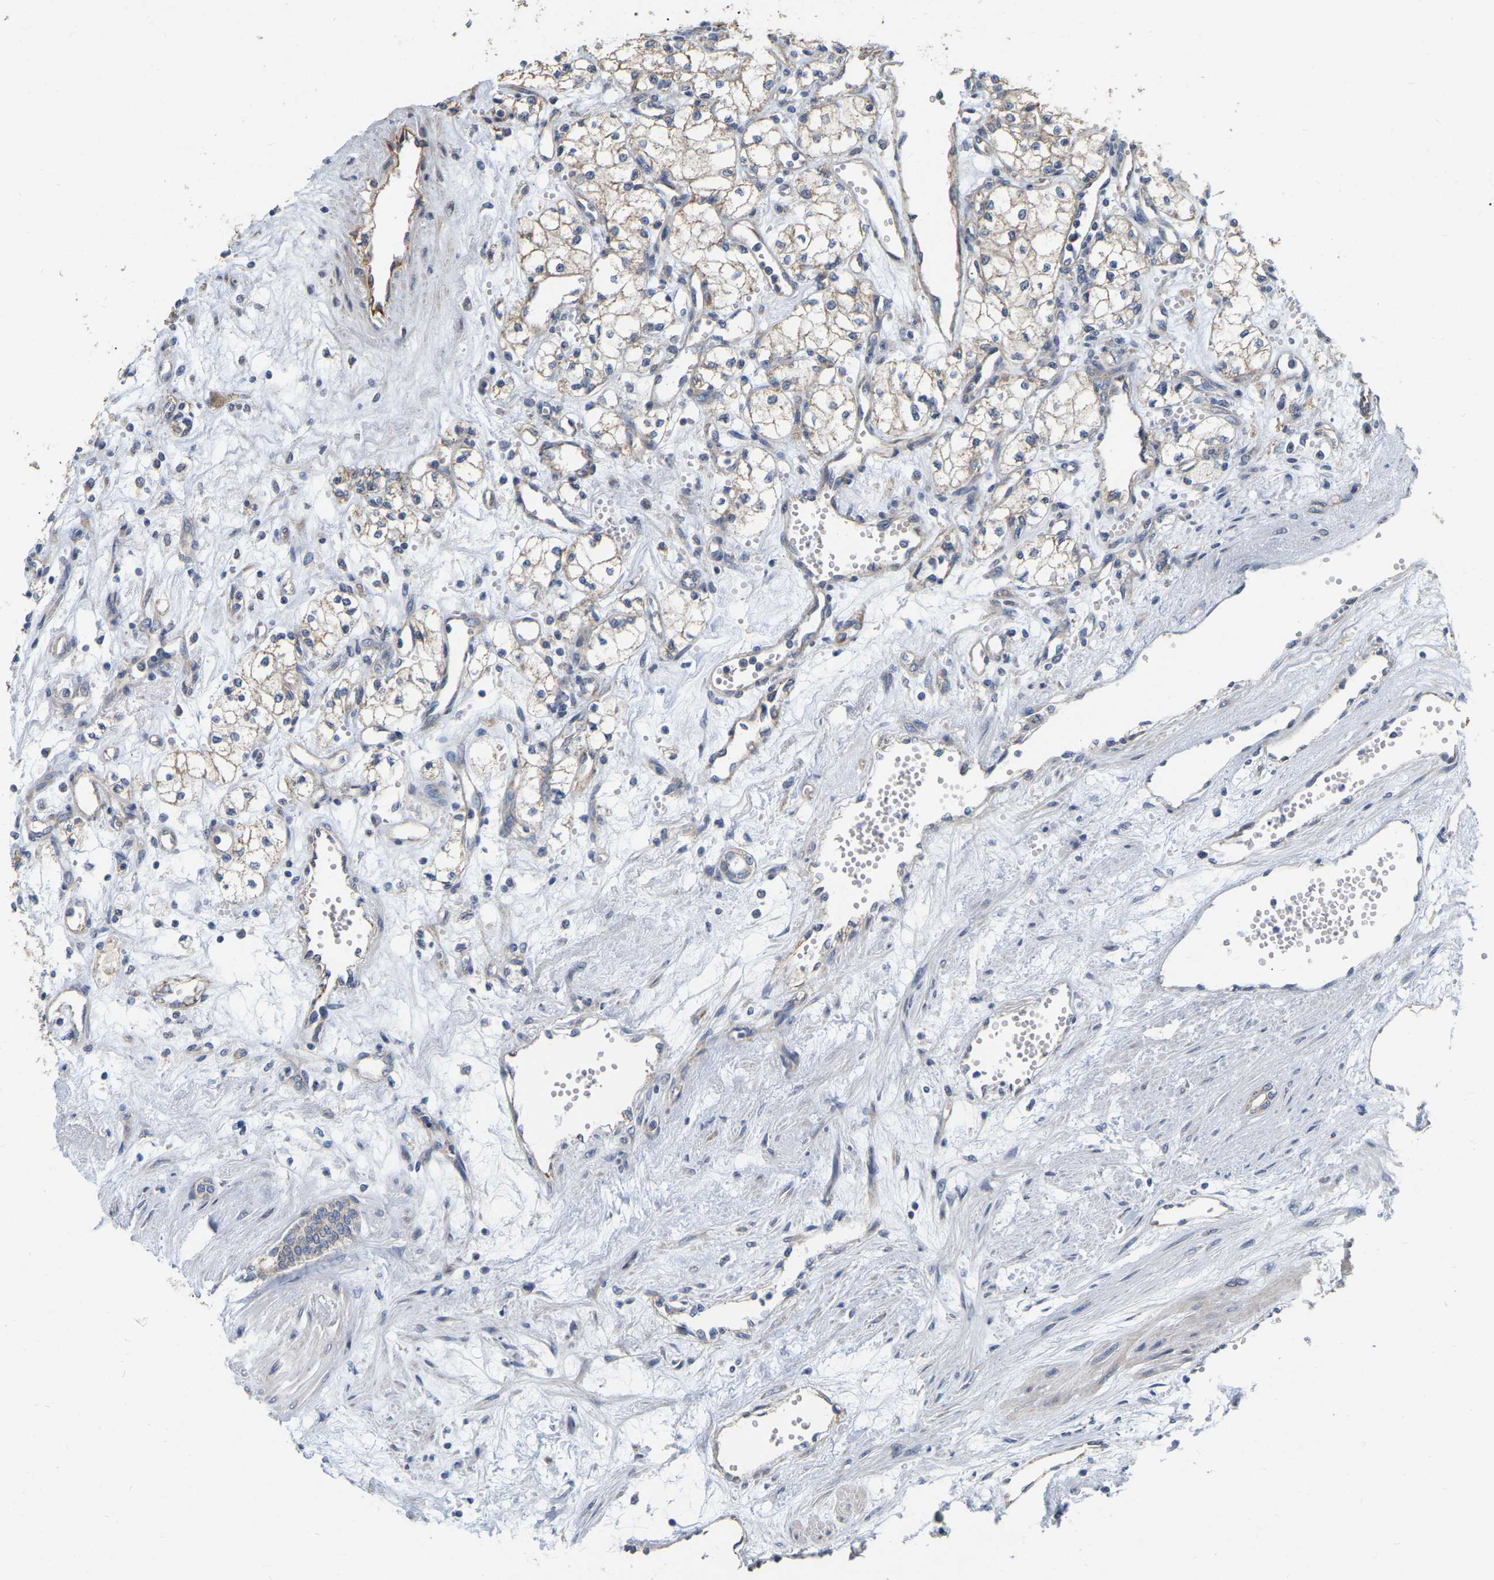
{"staining": {"intensity": "weak", "quantity": ">75%", "location": "cytoplasmic/membranous"}, "tissue": "renal cancer", "cell_type": "Tumor cells", "image_type": "cancer", "snomed": [{"axis": "morphology", "description": "Adenocarcinoma, NOS"}, {"axis": "topography", "description": "Kidney"}], "caption": "Approximately >75% of tumor cells in human renal adenocarcinoma show weak cytoplasmic/membranous protein staining as visualized by brown immunohistochemical staining.", "gene": "SSH1", "patient": {"sex": "male", "age": 59}}